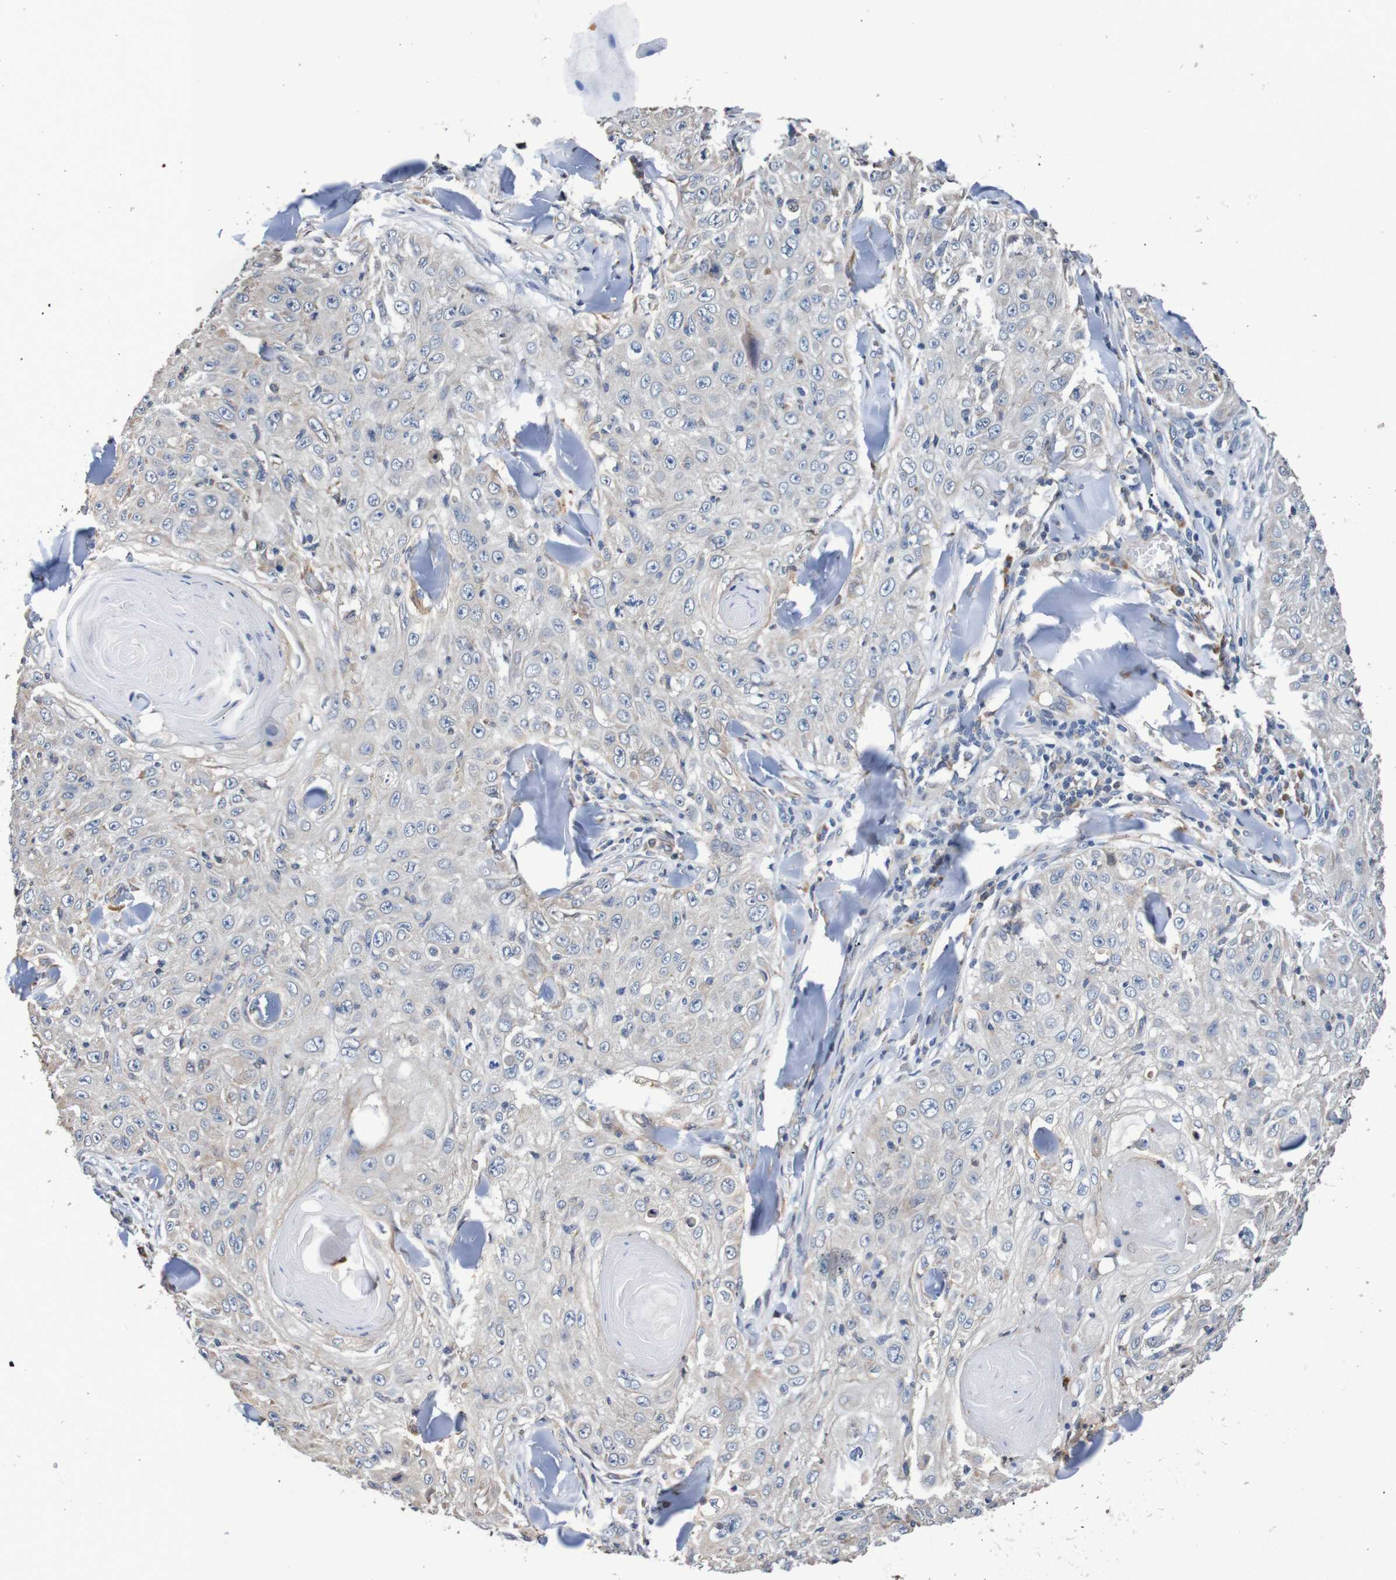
{"staining": {"intensity": "weak", "quantity": "<25%", "location": "cytoplasmic/membranous"}, "tissue": "skin cancer", "cell_type": "Tumor cells", "image_type": "cancer", "snomed": [{"axis": "morphology", "description": "Squamous cell carcinoma, NOS"}, {"axis": "topography", "description": "Skin"}], "caption": "This photomicrograph is of skin cancer stained with IHC to label a protein in brown with the nuclei are counter-stained blue. There is no positivity in tumor cells.", "gene": "FIBP", "patient": {"sex": "male", "age": 86}}